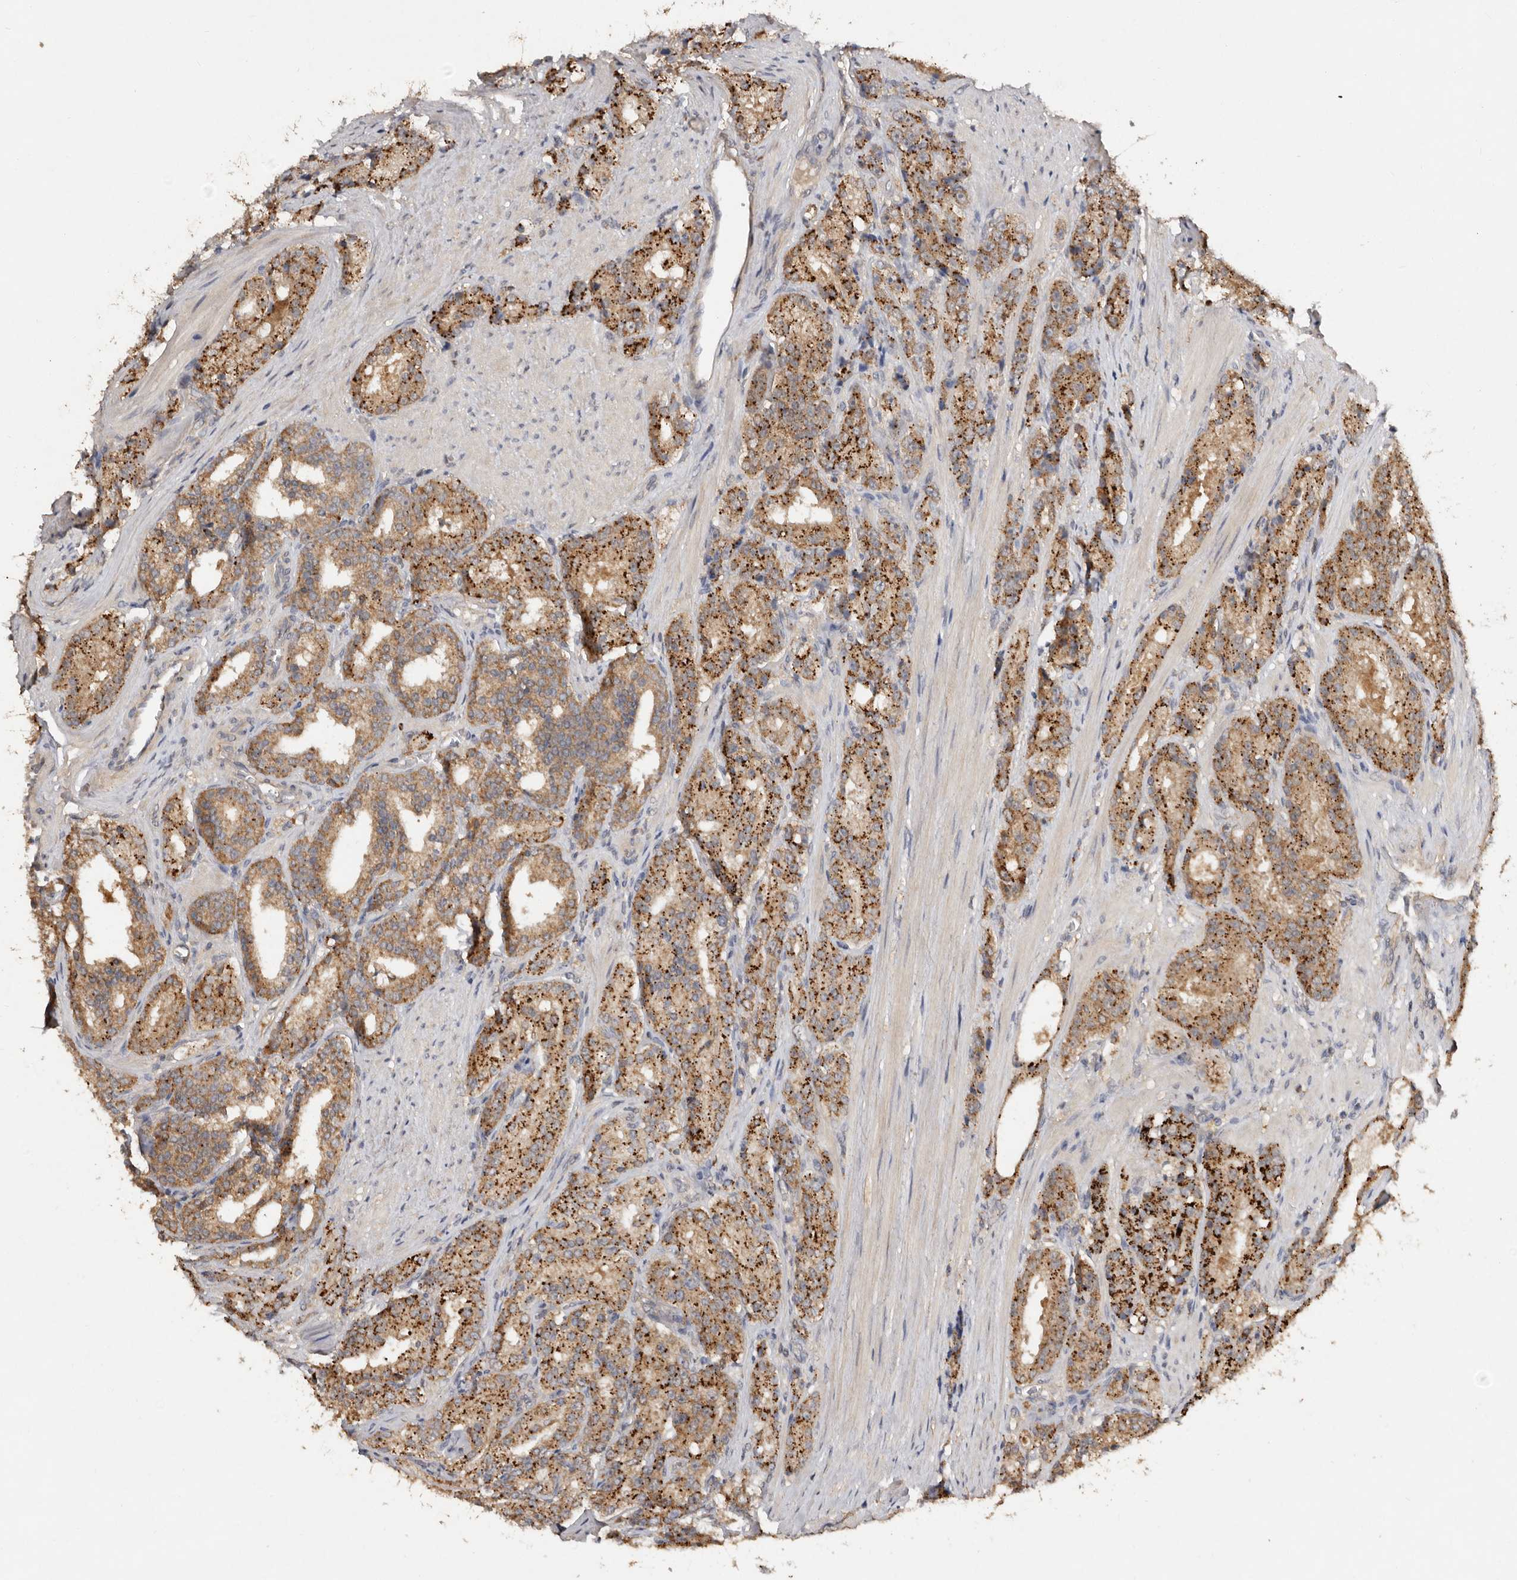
{"staining": {"intensity": "moderate", "quantity": ">75%", "location": "cytoplasmic/membranous"}, "tissue": "prostate cancer", "cell_type": "Tumor cells", "image_type": "cancer", "snomed": [{"axis": "morphology", "description": "Adenocarcinoma, High grade"}, {"axis": "topography", "description": "Prostate"}], "caption": "A brown stain highlights moderate cytoplasmic/membranous staining of a protein in human prostate cancer tumor cells.", "gene": "EDEM1", "patient": {"sex": "male", "age": 60}}